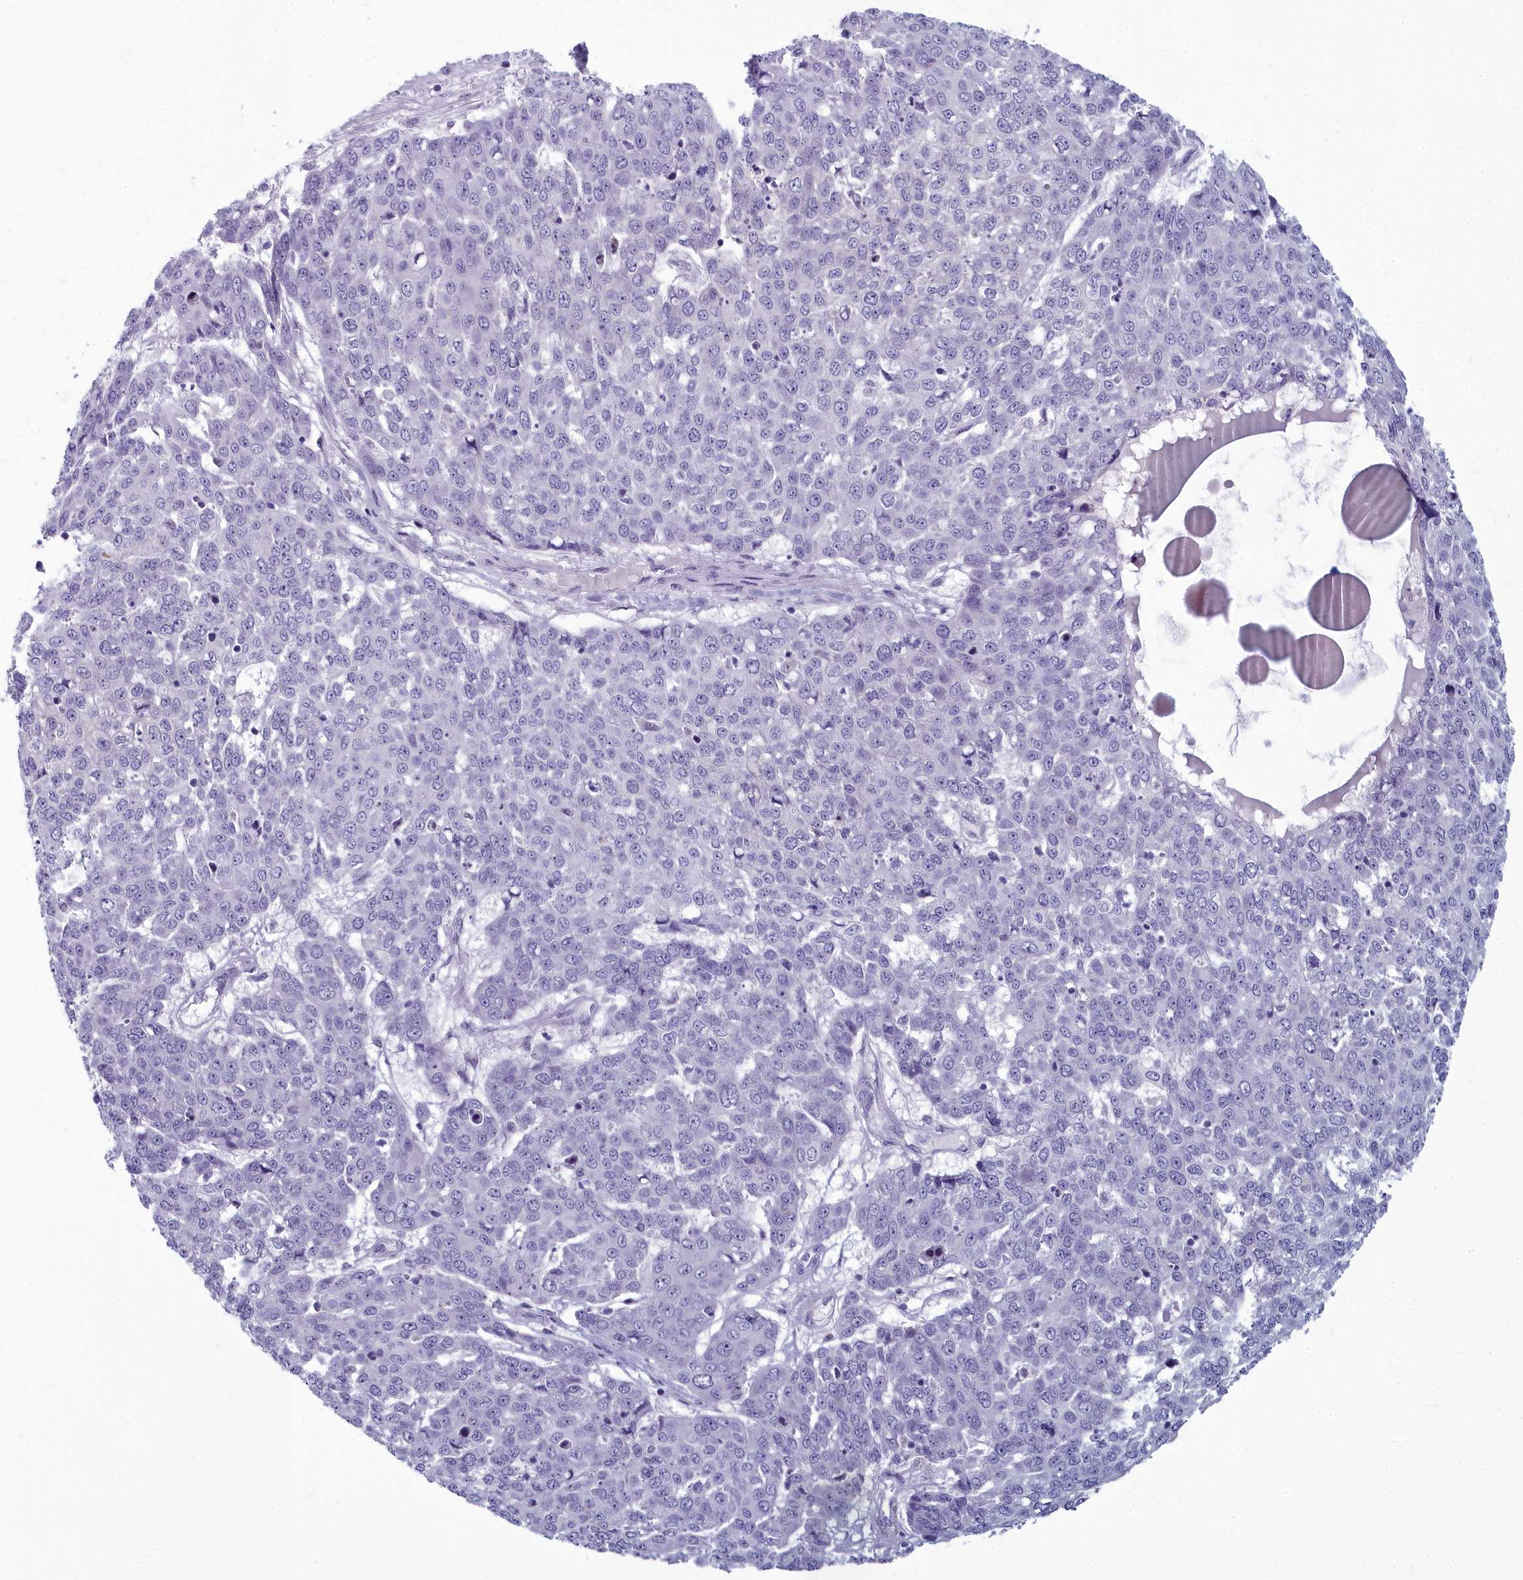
{"staining": {"intensity": "negative", "quantity": "none", "location": "none"}, "tissue": "skin cancer", "cell_type": "Tumor cells", "image_type": "cancer", "snomed": [{"axis": "morphology", "description": "Squamous cell carcinoma, NOS"}, {"axis": "topography", "description": "Skin"}], "caption": "IHC of human skin cancer (squamous cell carcinoma) exhibits no positivity in tumor cells.", "gene": "INSYN2A", "patient": {"sex": "male", "age": 71}}